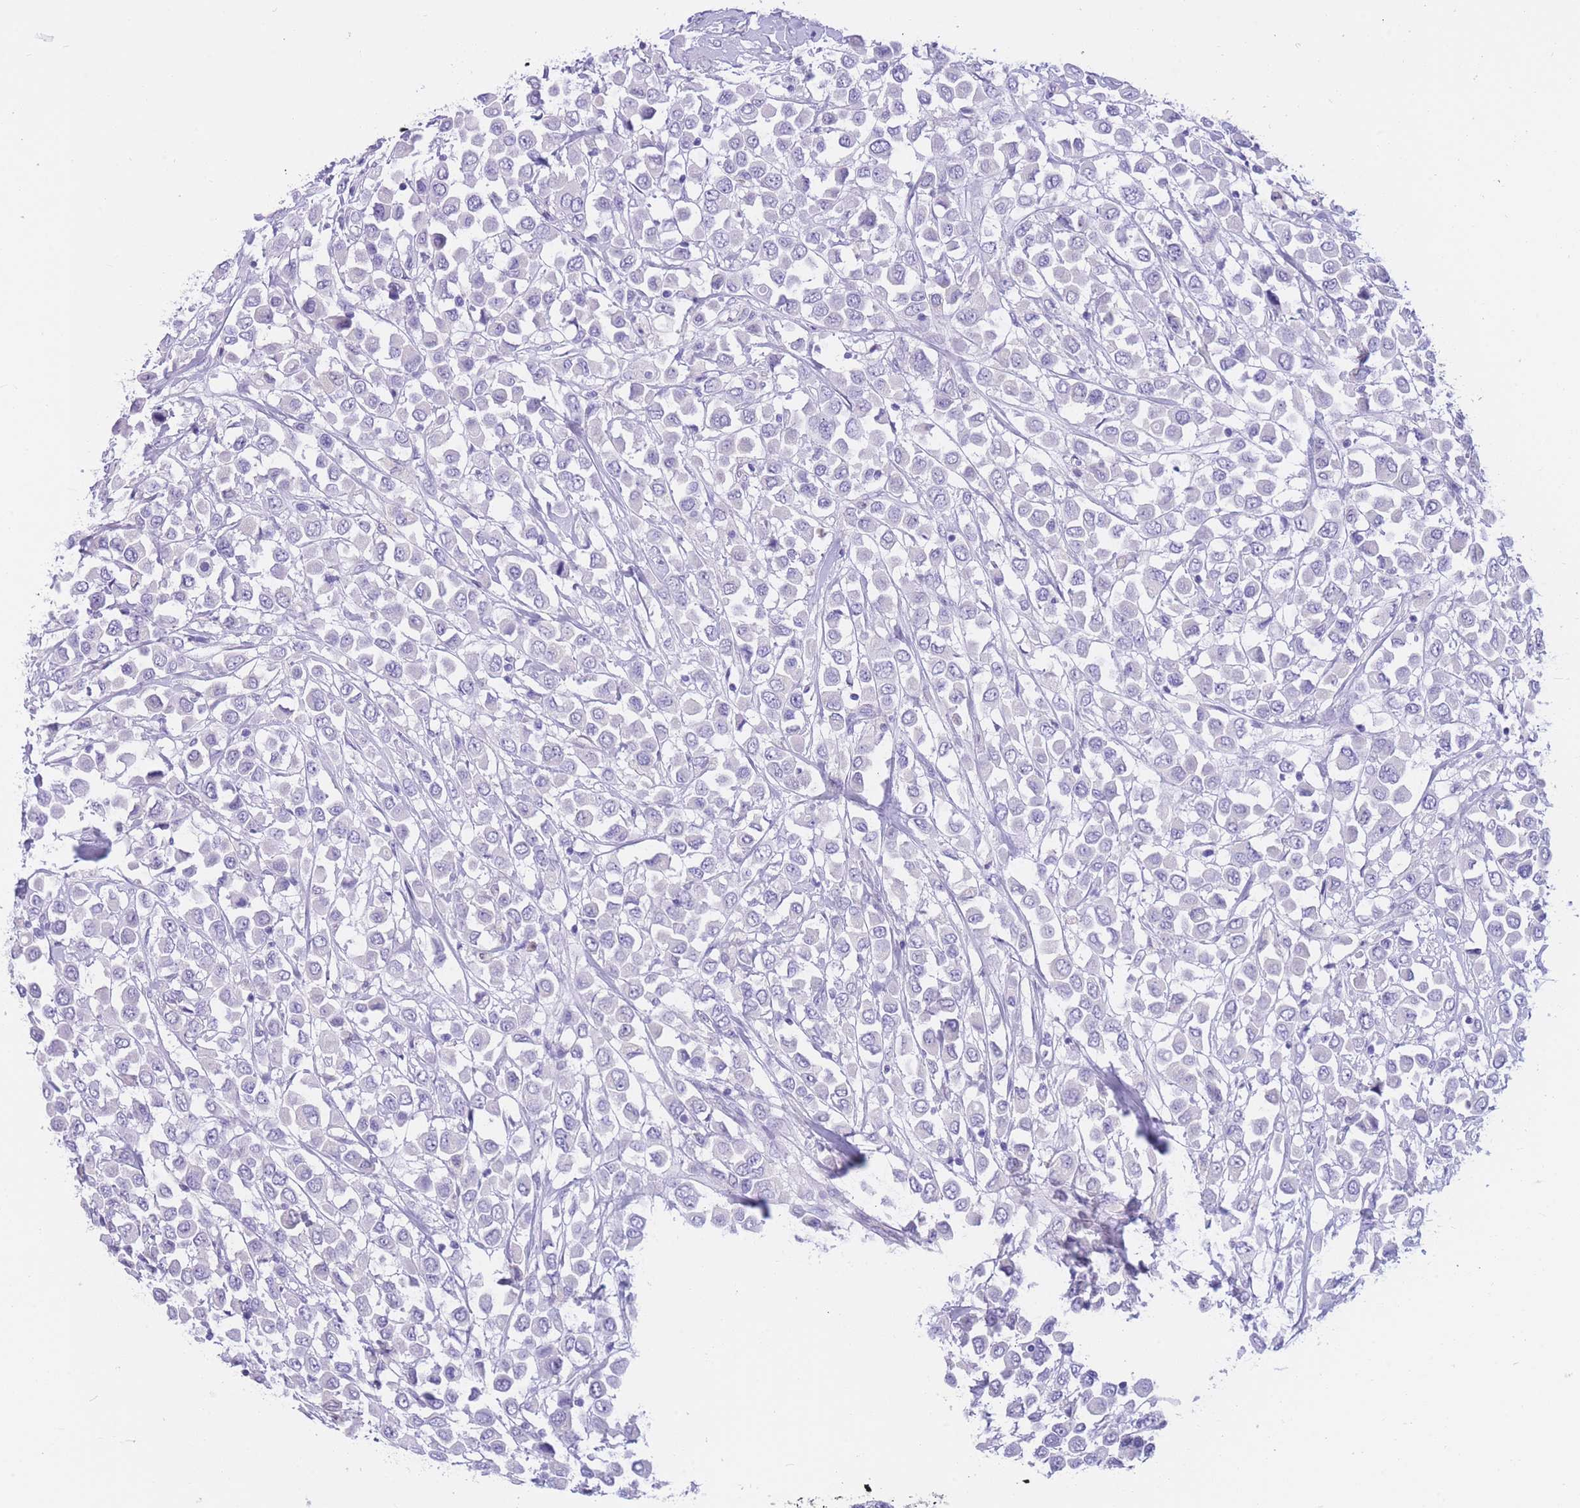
{"staining": {"intensity": "negative", "quantity": "none", "location": "none"}, "tissue": "breast cancer", "cell_type": "Tumor cells", "image_type": "cancer", "snomed": [{"axis": "morphology", "description": "Duct carcinoma"}, {"axis": "topography", "description": "Breast"}], "caption": "Protein analysis of infiltrating ductal carcinoma (breast) reveals no significant positivity in tumor cells. (Stains: DAB (3,3'-diaminobenzidine) immunohistochemistry (IHC) with hematoxylin counter stain, Microscopy: brightfield microscopy at high magnification).", "gene": "SULT1A1", "patient": {"sex": "female", "age": 61}}